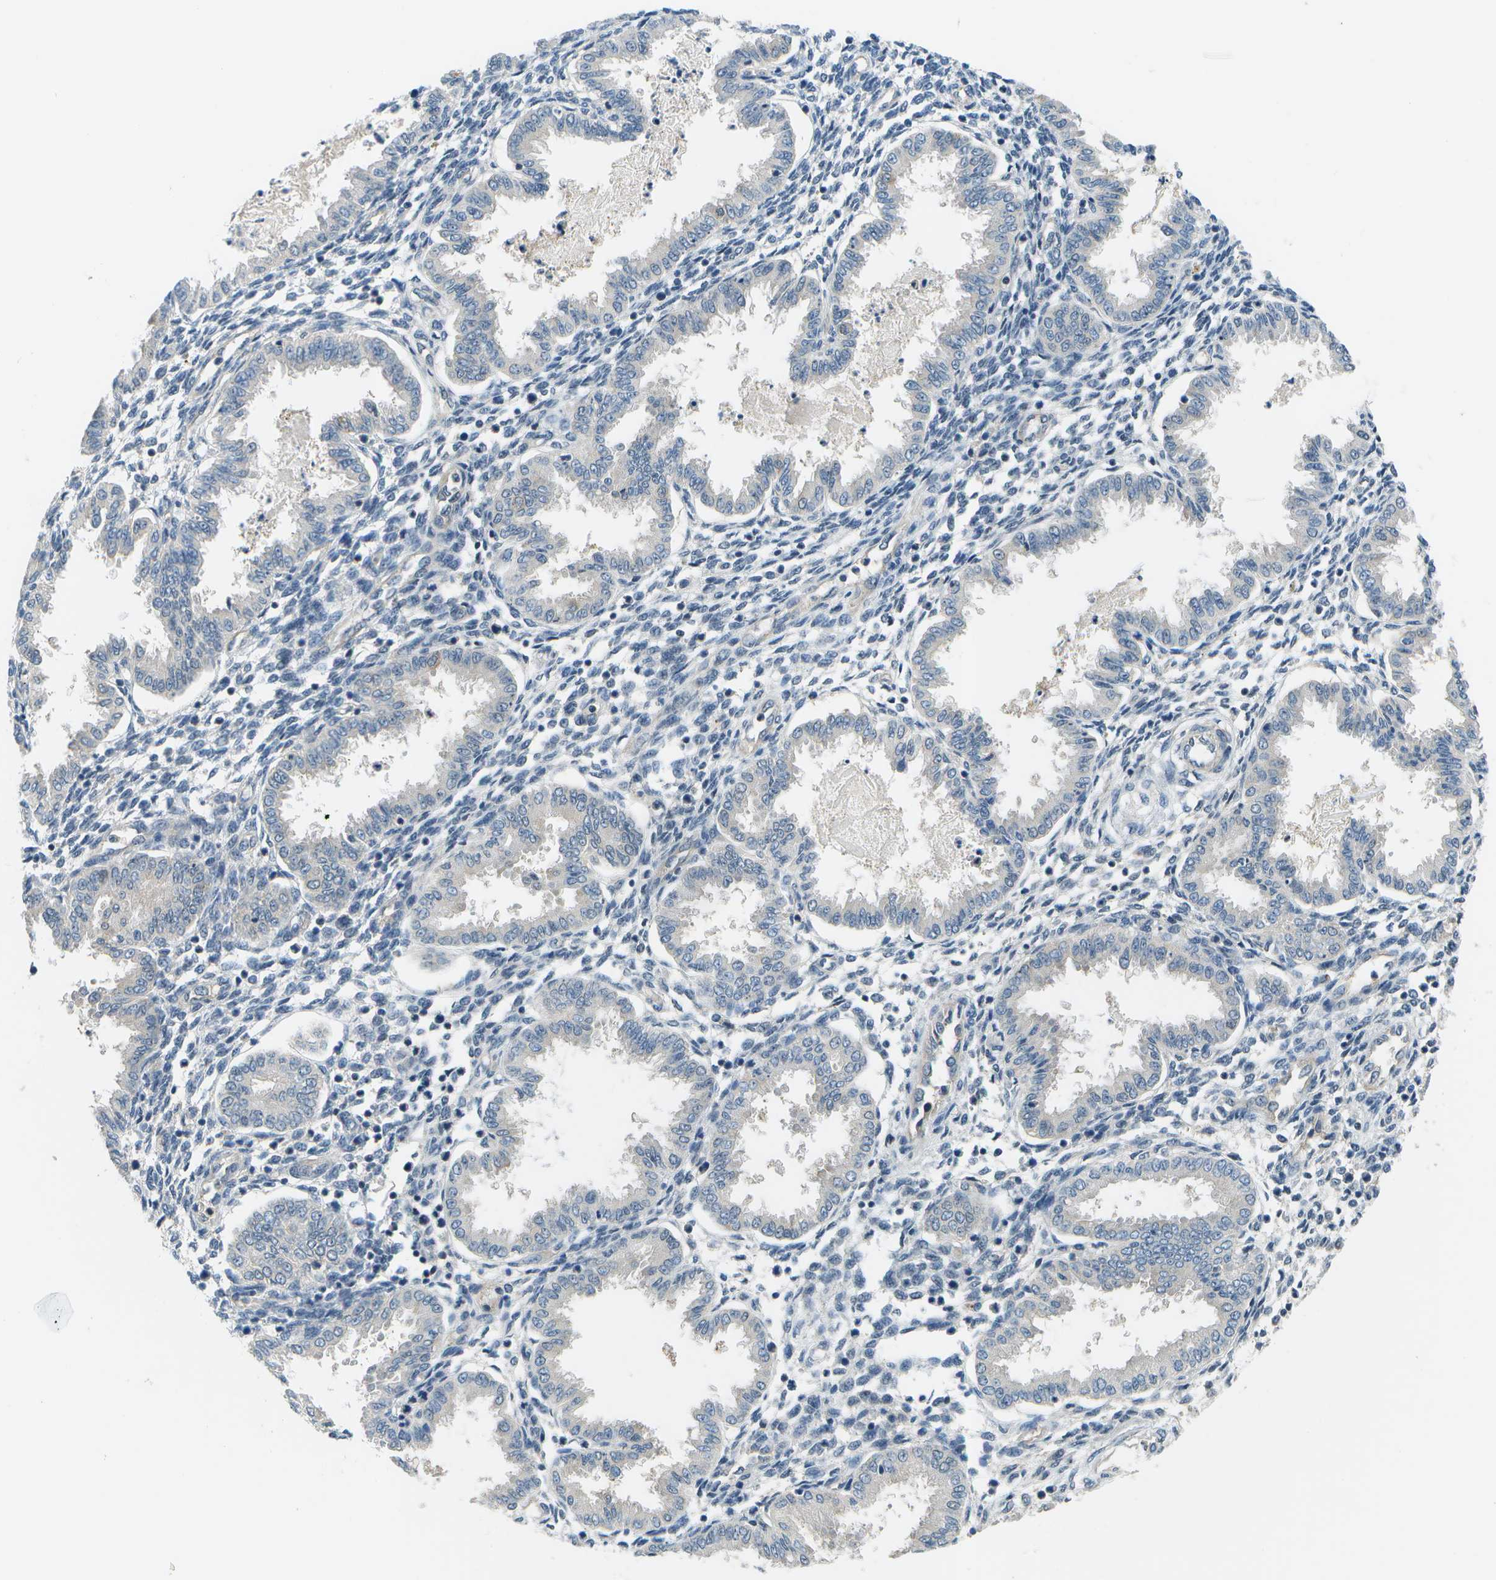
{"staining": {"intensity": "negative", "quantity": "none", "location": "none"}, "tissue": "endometrium", "cell_type": "Cells in endometrial stroma", "image_type": "normal", "snomed": [{"axis": "morphology", "description": "Normal tissue, NOS"}, {"axis": "topography", "description": "Endometrium"}], "caption": "This image is of normal endometrium stained with immunohistochemistry (IHC) to label a protein in brown with the nuclei are counter-stained blue. There is no positivity in cells in endometrial stroma. (Immunohistochemistry, brightfield microscopy, high magnification).", "gene": "ENPP5", "patient": {"sex": "female", "age": 33}}